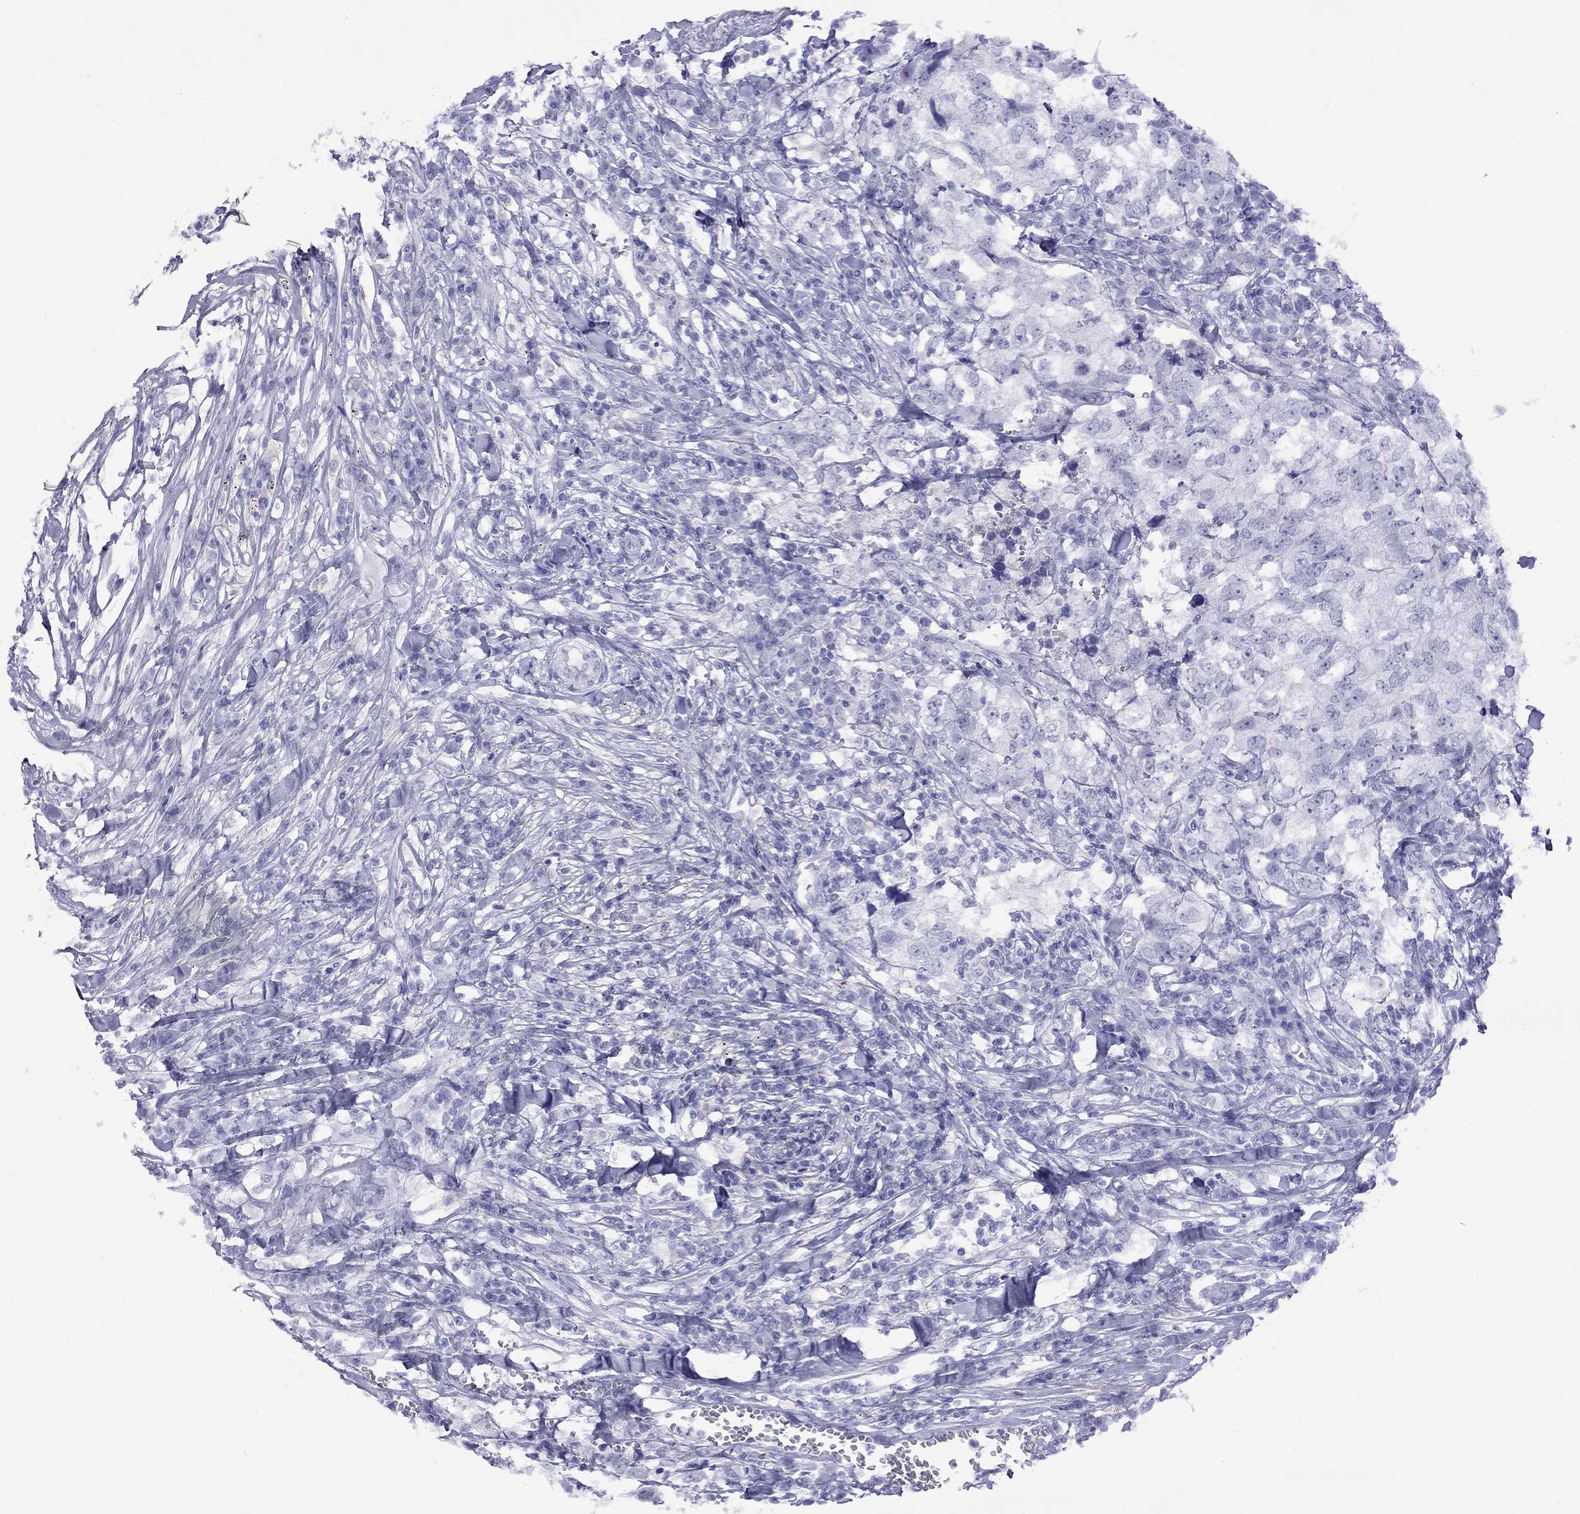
{"staining": {"intensity": "negative", "quantity": "none", "location": "none"}, "tissue": "breast cancer", "cell_type": "Tumor cells", "image_type": "cancer", "snomed": [{"axis": "morphology", "description": "Duct carcinoma"}, {"axis": "topography", "description": "Breast"}], "caption": "Tumor cells are negative for protein expression in human breast cancer (infiltrating ductal carcinoma). (Stains: DAB immunohistochemistry with hematoxylin counter stain, Microscopy: brightfield microscopy at high magnification).", "gene": "SLC30A8", "patient": {"sex": "female", "age": 30}}